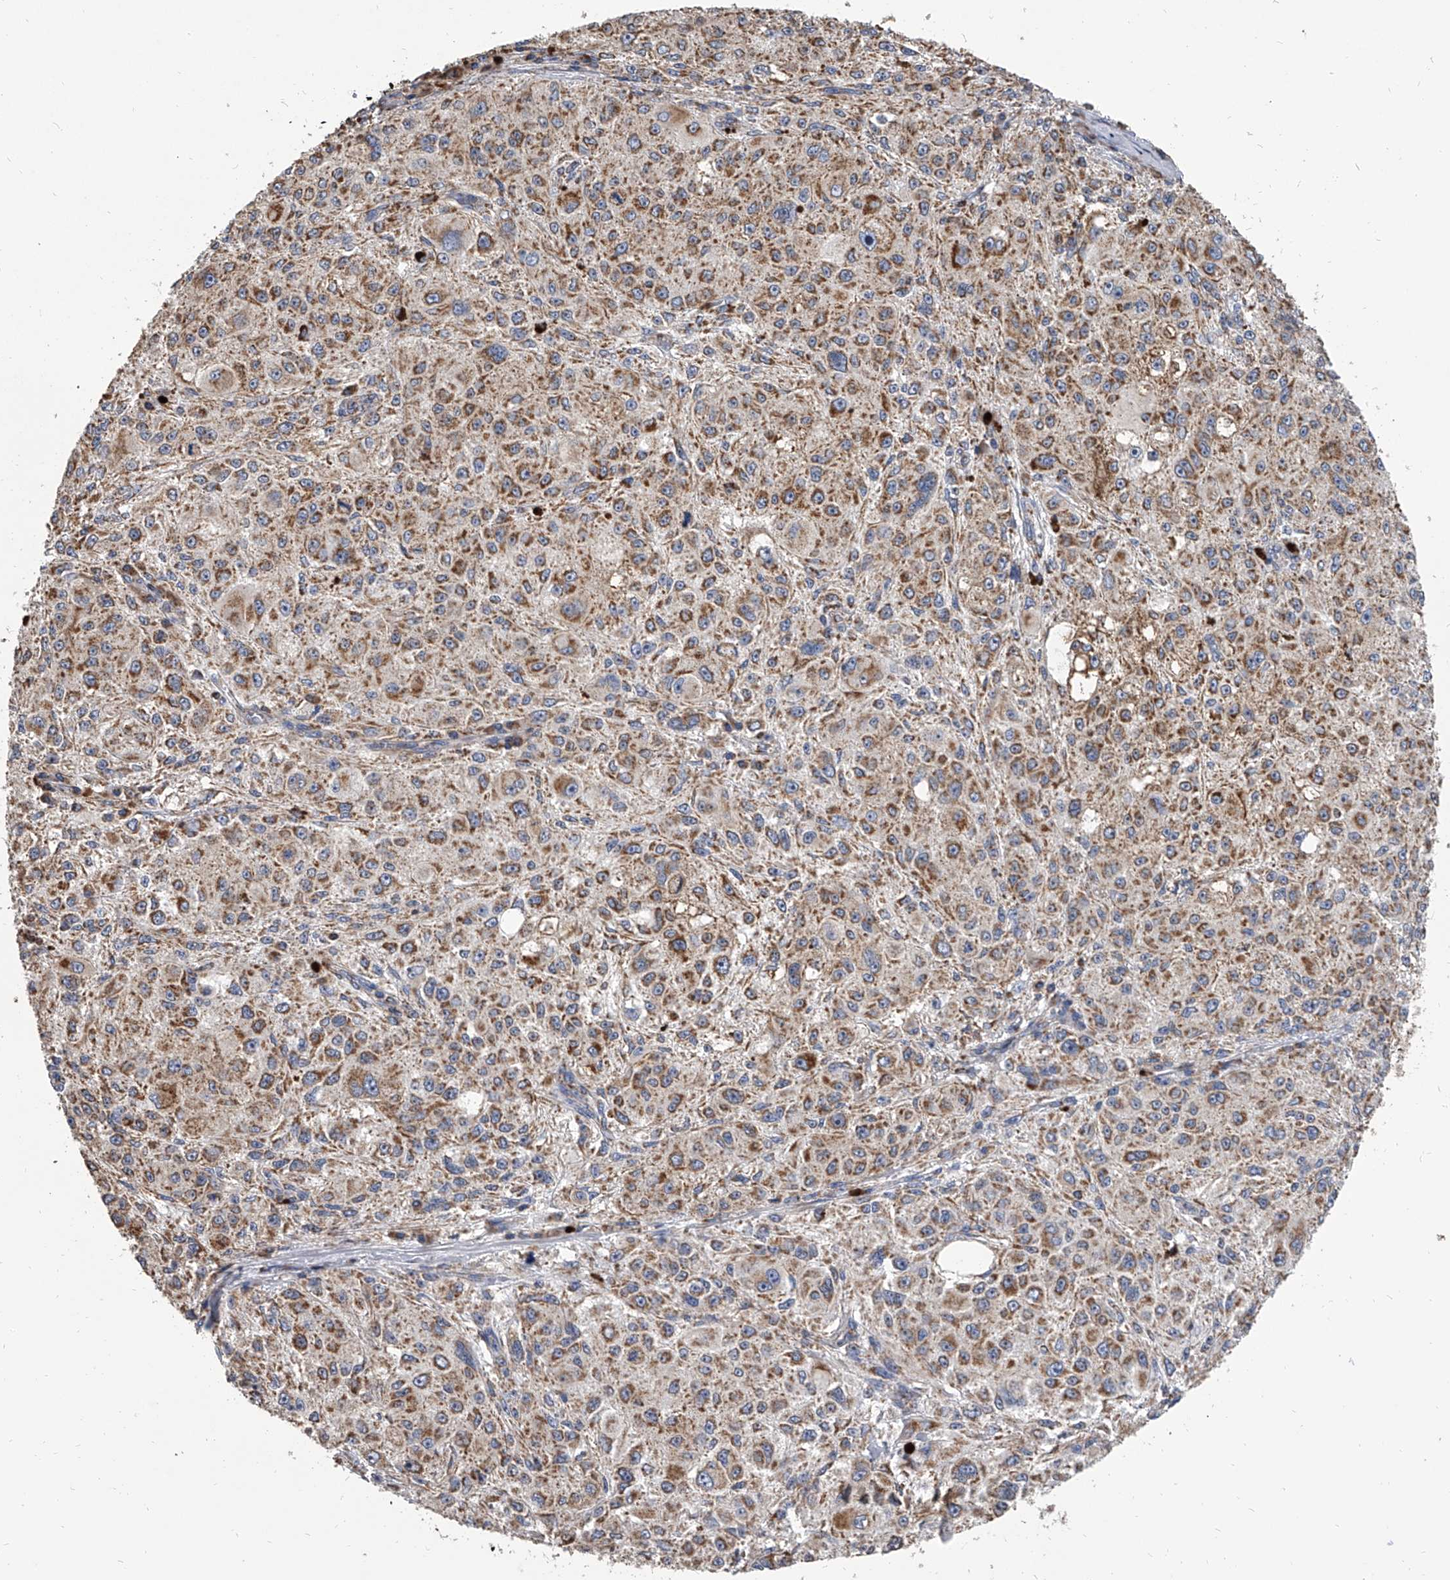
{"staining": {"intensity": "moderate", "quantity": ">75%", "location": "cytoplasmic/membranous"}, "tissue": "melanoma", "cell_type": "Tumor cells", "image_type": "cancer", "snomed": [{"axis": "morphology", "description": "Necrosis, NOS"}, {"axis": "morphology", "description": "Malignant melanoma, NOS"}, {"axis": "topography", "description": "Skin"}], "caption": "Immunohistochemistry (IHC) staining of malignant melanoma, which displays medium levels of moderate cytoplasmic/membranous positivity in approximately >75% of tumor cells indicating moderate cytoplasmic/membranous protein staining. The staining was performed using DAB (3,3'-diaminobenzidine) (brown) for protein detection and nuclei were counterstained in hematoxylin (blue).", "gene": "MRPL28", "patient": {"sex": "female", "age": 87}}